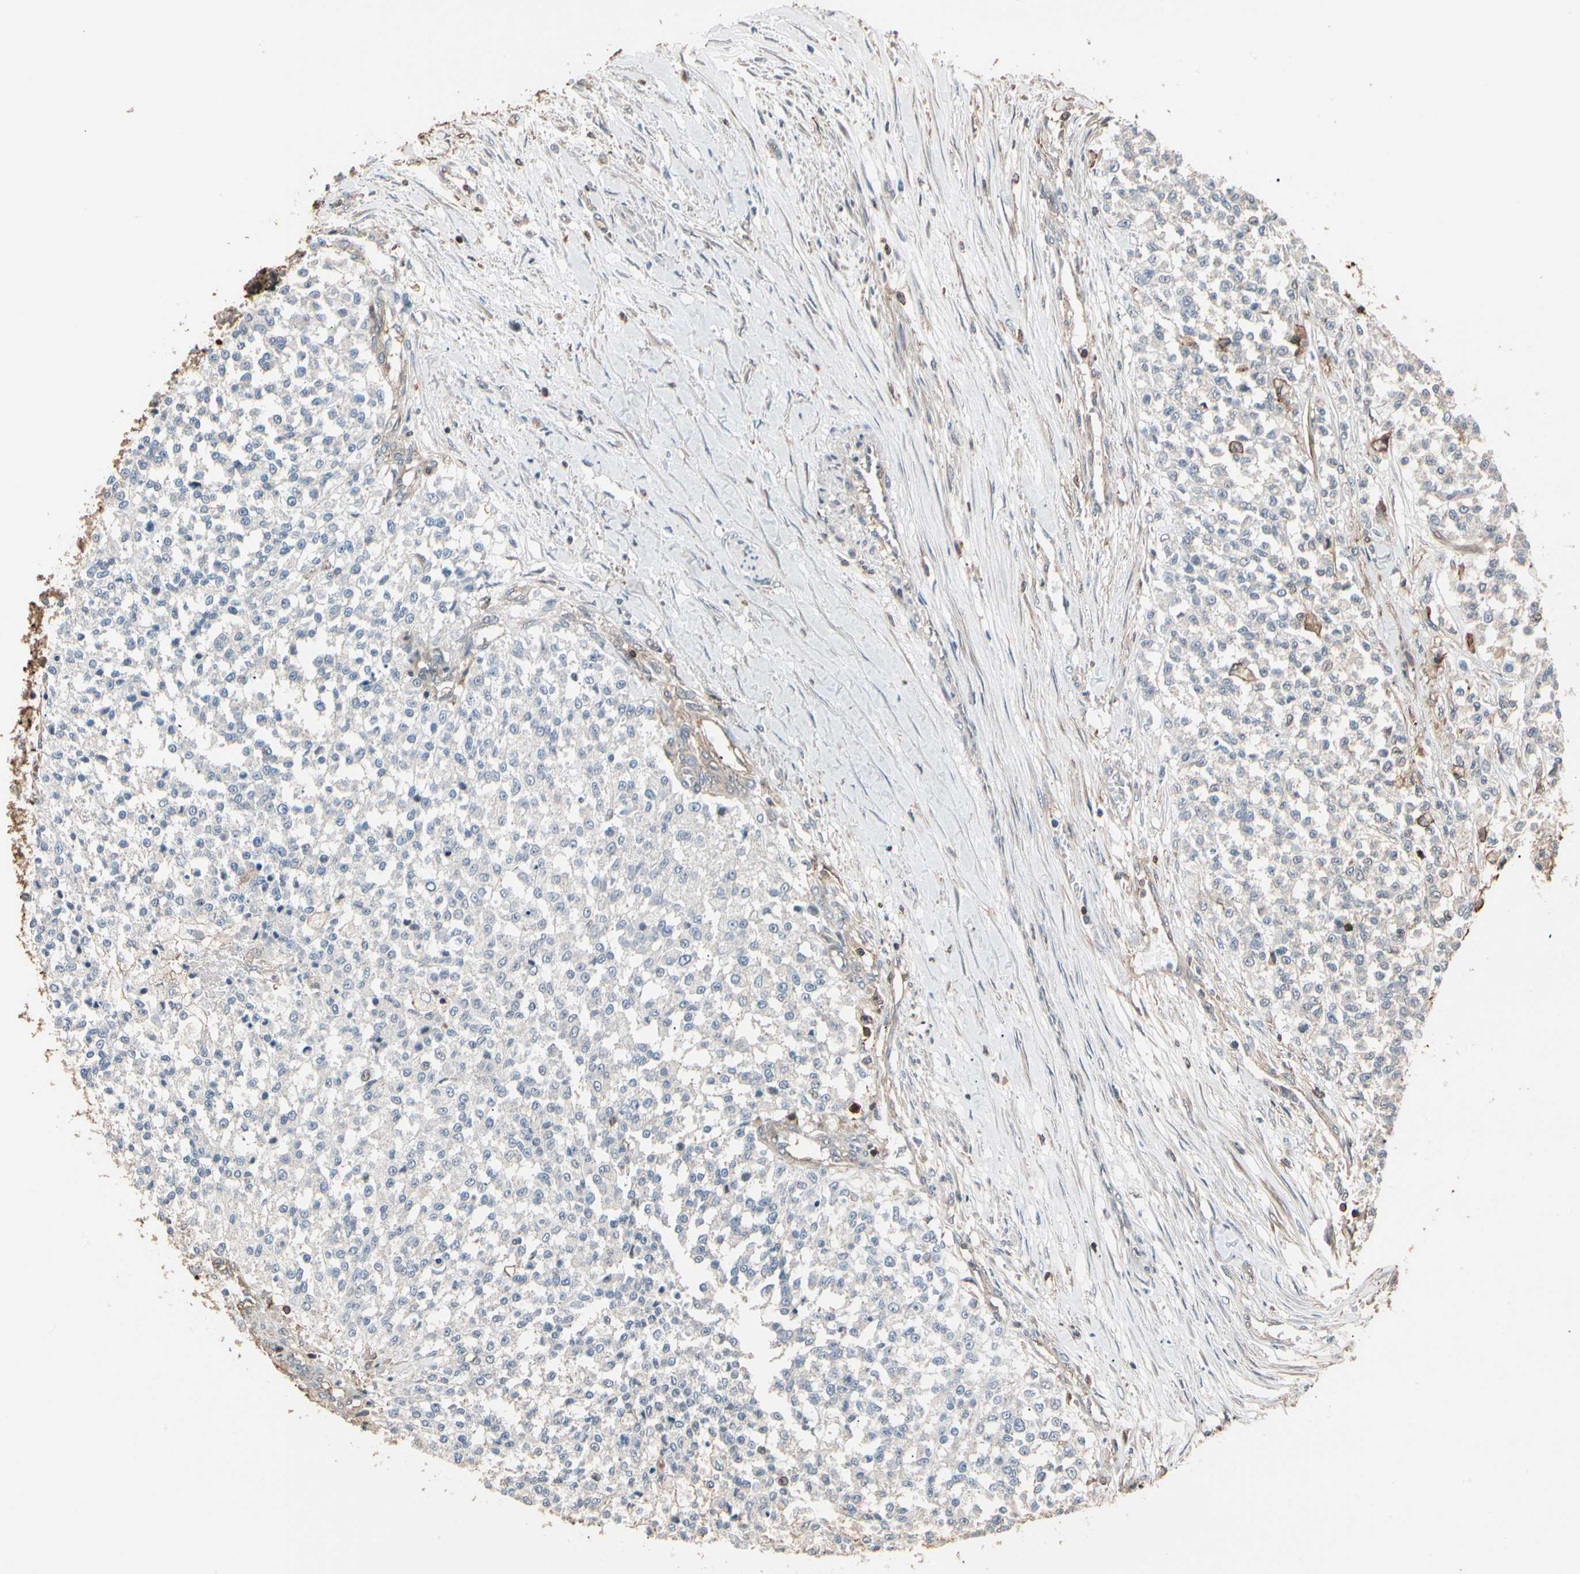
{"staining": {"intensity": "weak", "quantity": "<25%", "location": "cytoplasmic/membranous"}, "tissue": "testis cancer", "cell_type": "Tumor cells", "image_type": "cancer", "snomed": [{"axis": "morphology", "description": "Seminoma, NOS"}, {"axis": "topography", "description": "Testis"}], "caption": "Tumor cells show no significant positivity in testis cancer (seminoma). The staining was performed using DAB to visualize the protein expression in brown, while the nuclei were stained in blue with hematoxylin (Magnification: 20x).", "gene": "MAPK13", "patient": {"sex": "male", "age": 59}}